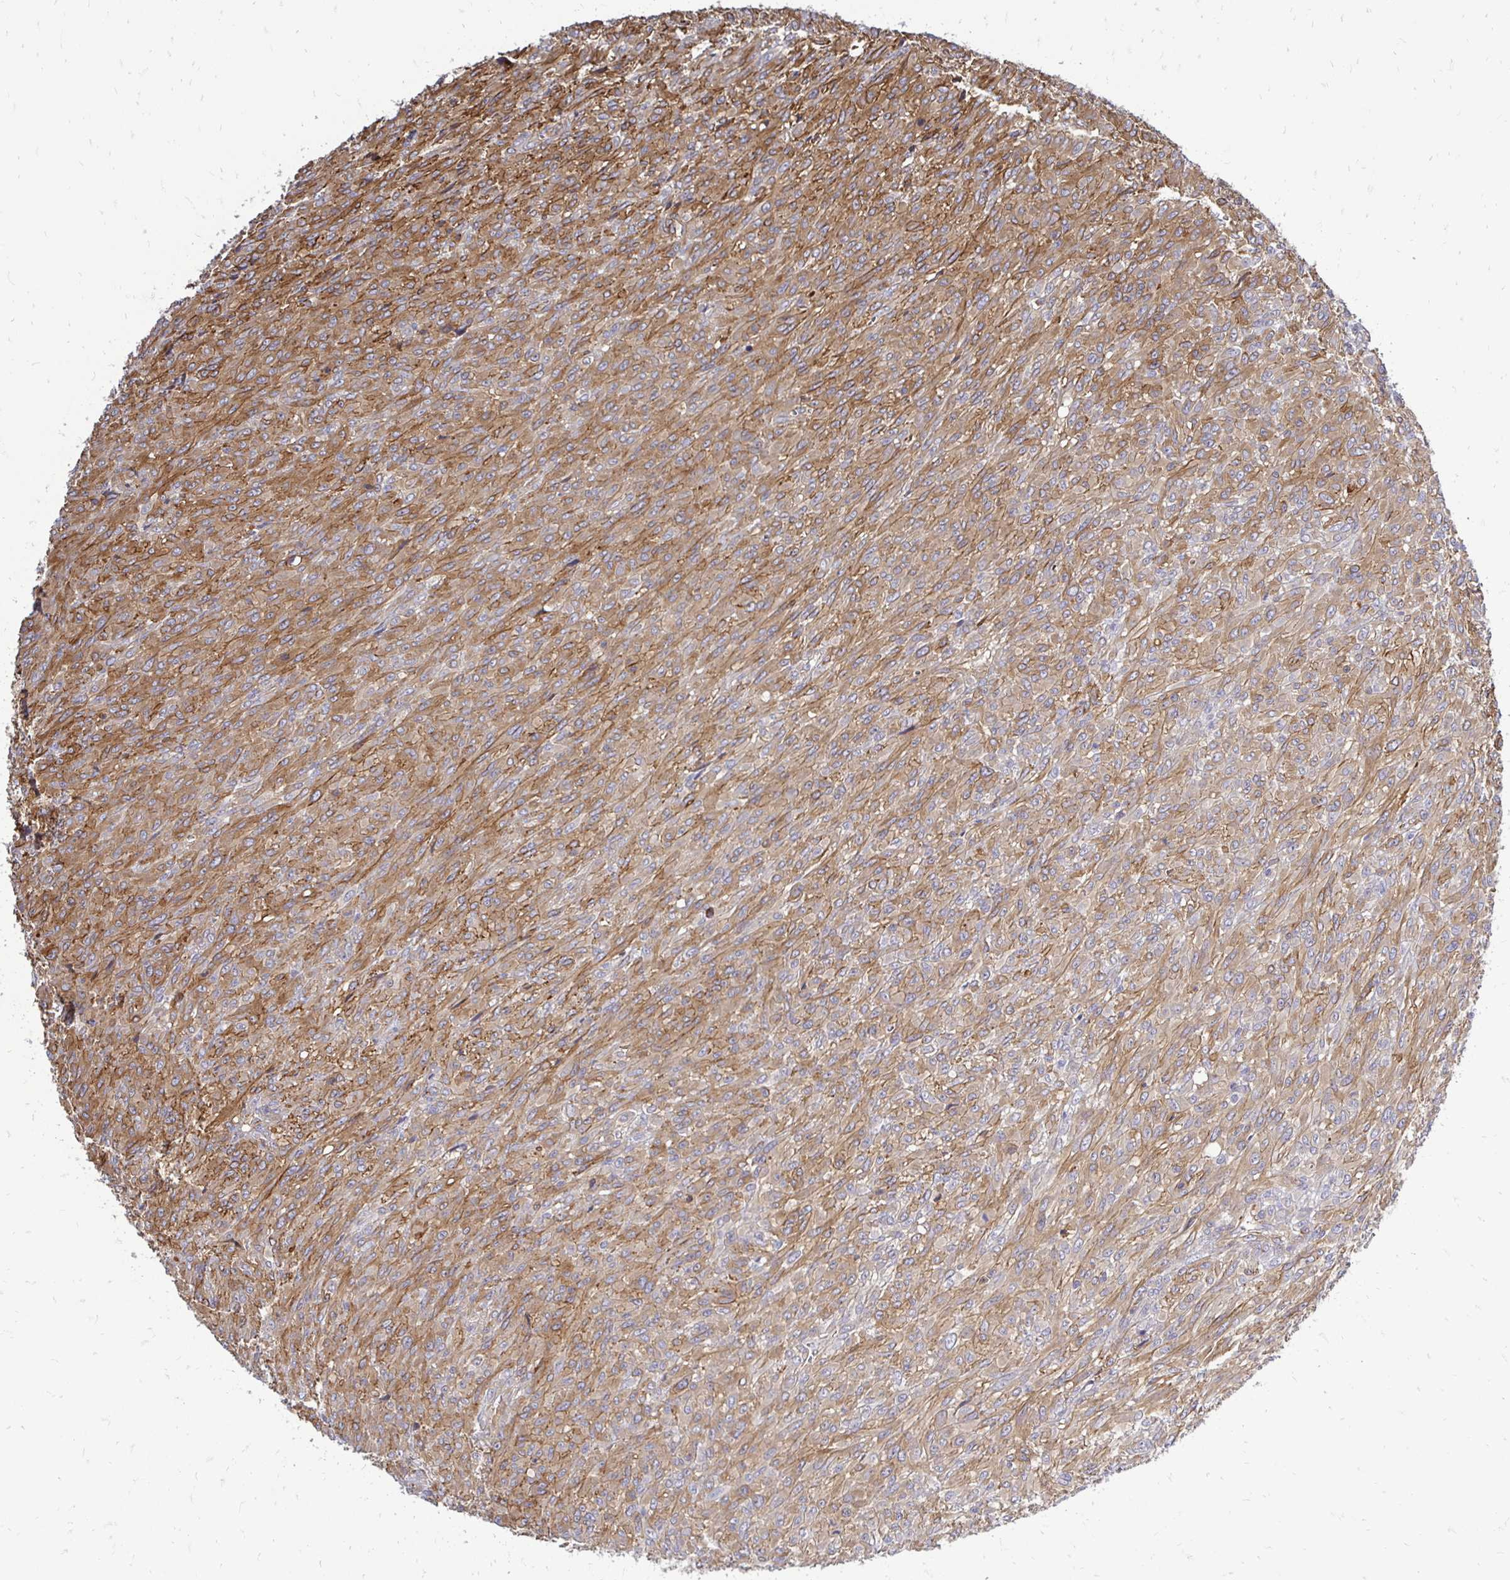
{"staining": {"intensity": "moderate", "quantity": ">75%", "location": "cytoplasmic/membranous"}, "tissue": "renal cancer", "cell_type": "Tumor cells", "image_type": "cancer", "snomed": [{"axis": "morphology", "description": "Adenocarcinoma, NOS"}, {"axis": "topography", "description": "Kidney"}], "caption": "About >75% of tumor cells in renal adenocarcinoma reveal moderate cytoplasmic/membranous protein staining as visualized by brown immunohistochemical staining.", "gene": "CTPS1", "patient": {"sex": "male", "age": 58}}